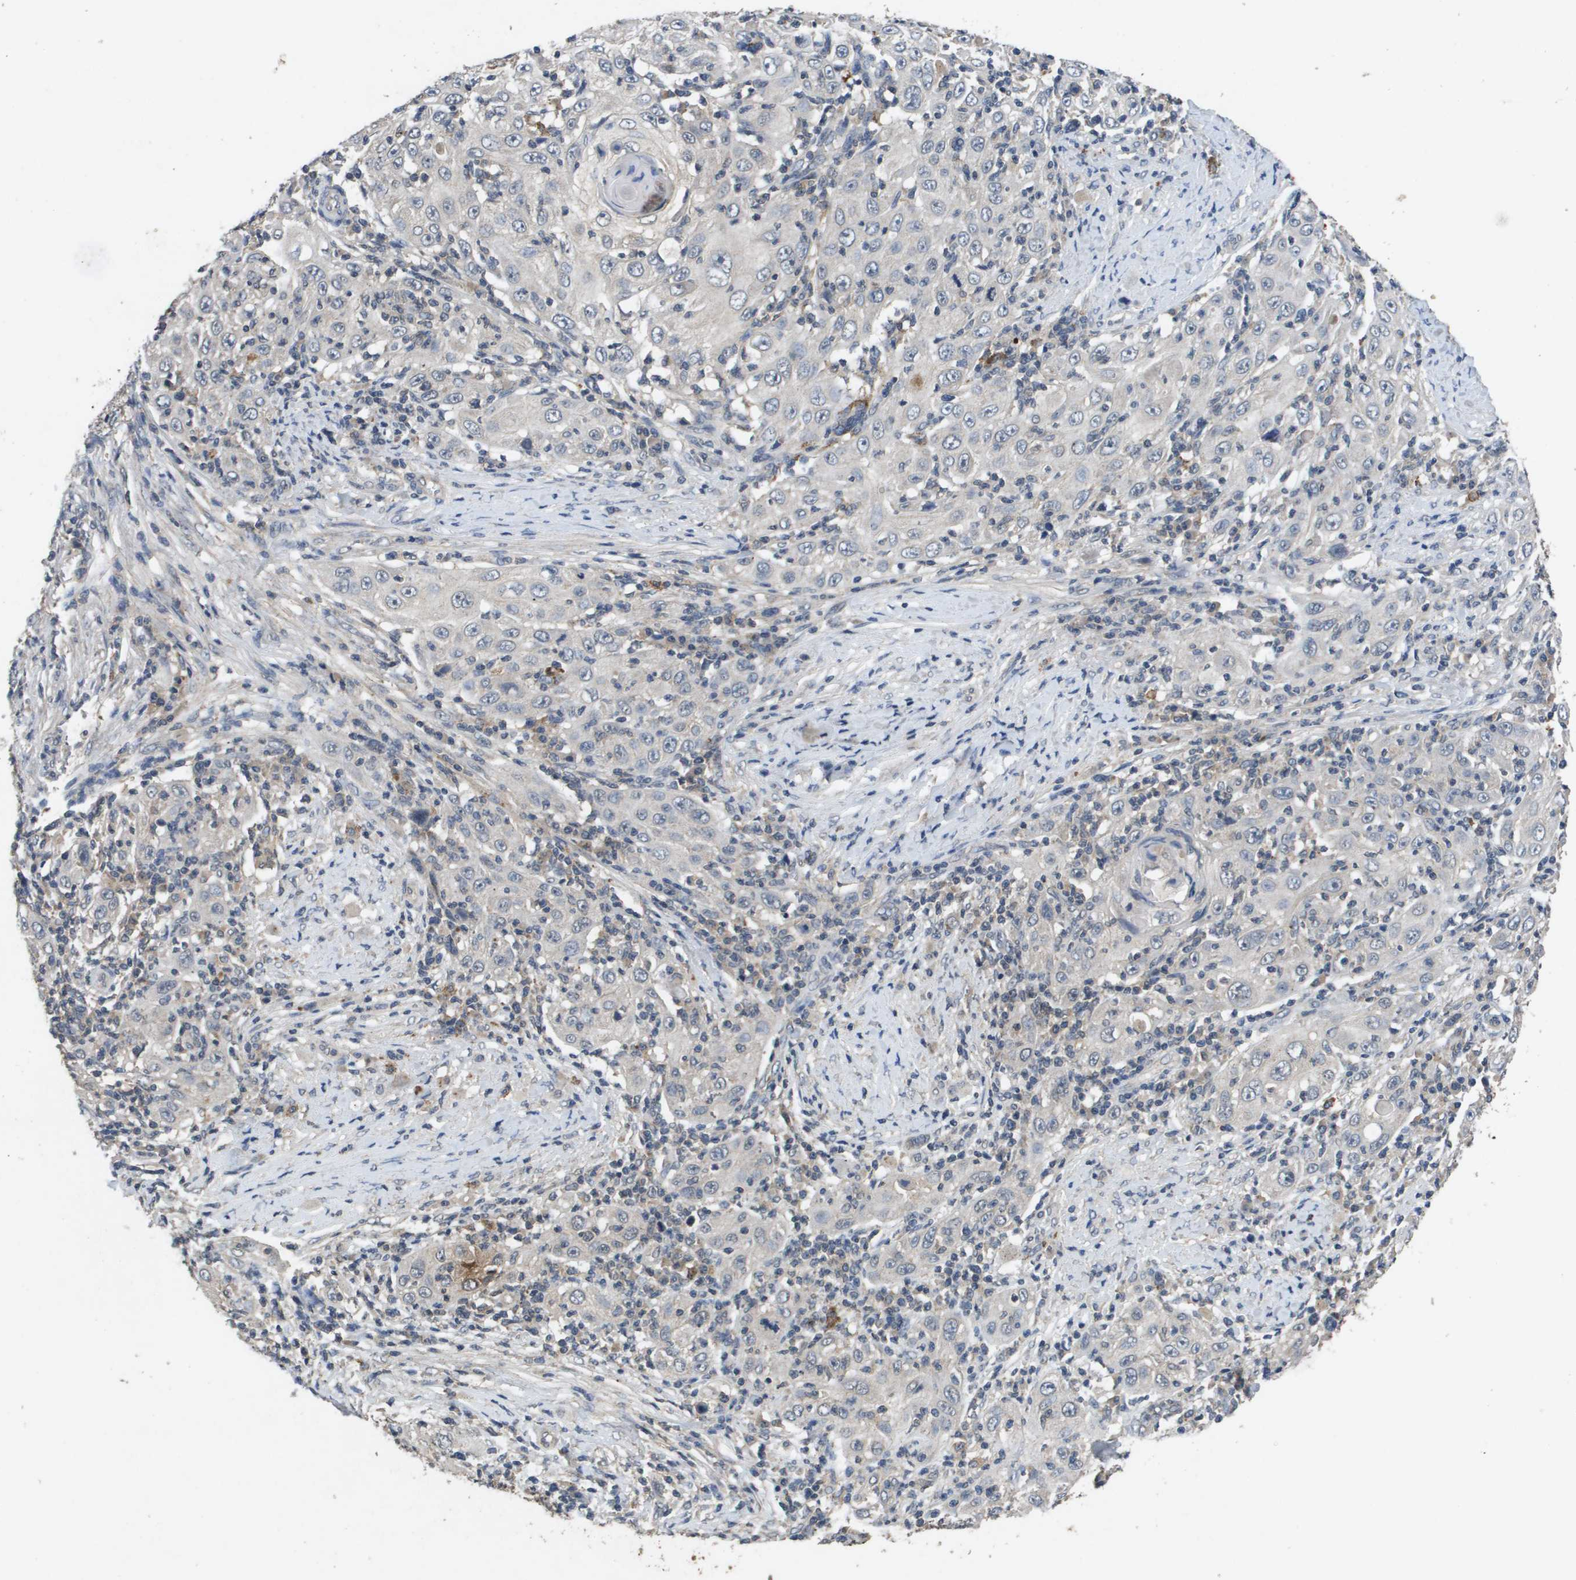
{"staining": {"intensity": "negative", "quantity": "none", "location": "none"}, "tissue": "skin cancer", "cell_type": "Tumor cells", "image_type": "cancer", "snomed": [{"axis": "morphology", "description": "Squamous cell carcinoma, NOS"}, {"axis": "topography", "description": "Skin"}], "caption": "Immunohistochemistry (IHC) micrograph of skin cancer stained for a protein (brown), which exhibits no positivity in tumor cells.", "gene": "PROC", "patient": {"sex": "female", "age": 88}}